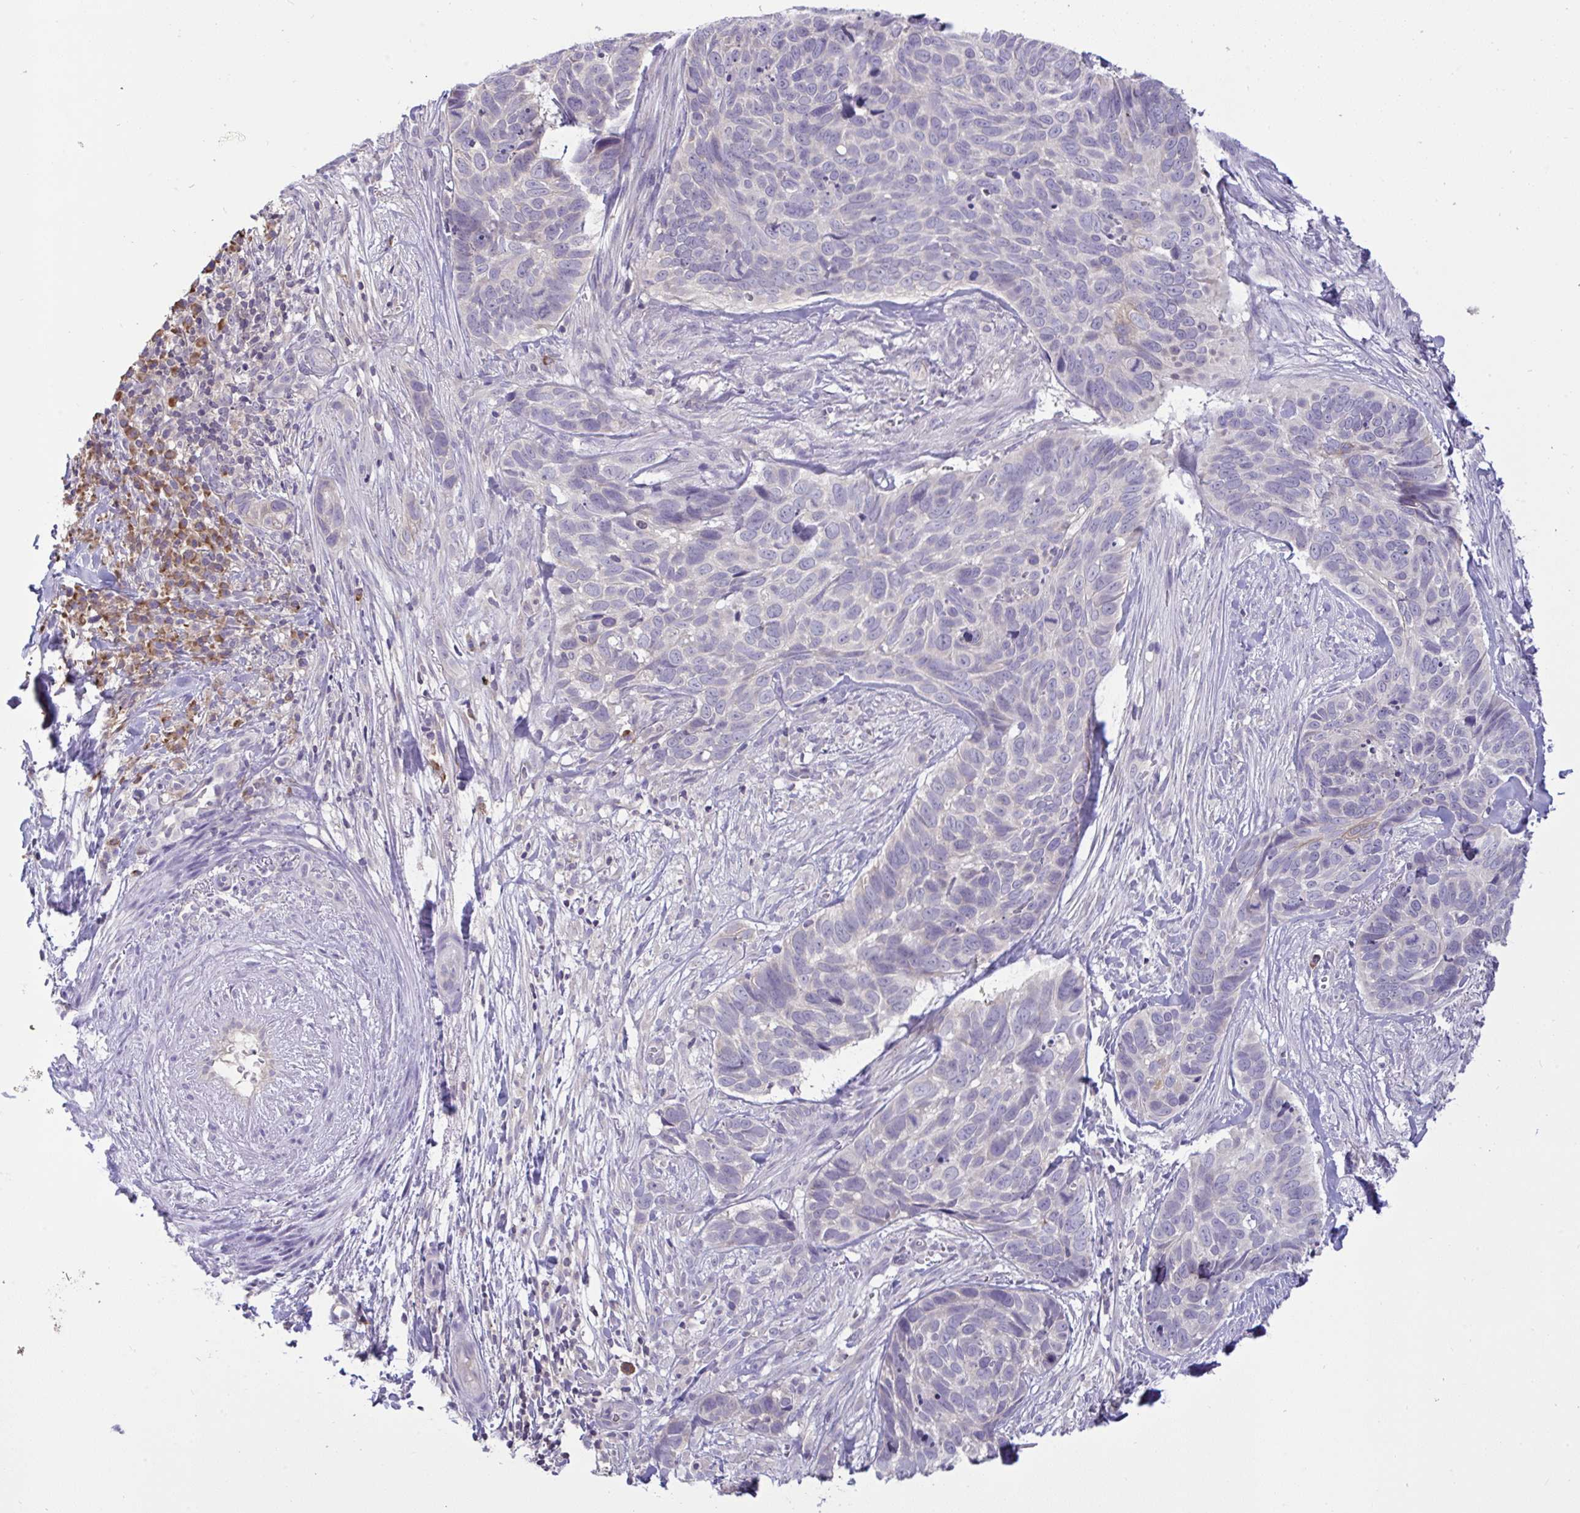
{"staining": {"intensity": "negative", "quantity": "none", "location": "none"}, "tissue": "skin cancer", "cell_type": "Tumor cells", "image_type": "cancer", "snomed": [{"axis": "morphology", "description": "Basal cell carcinoma"}, {"axis": "topography", "description": "Skin"}], "caption": "DAB immunohistochemical staining of skin basal cell carcinoma reveals no significant expression in tumor cells.", "gene": "TMEM41A", "patient": {"sex": "female", "age": 82}}